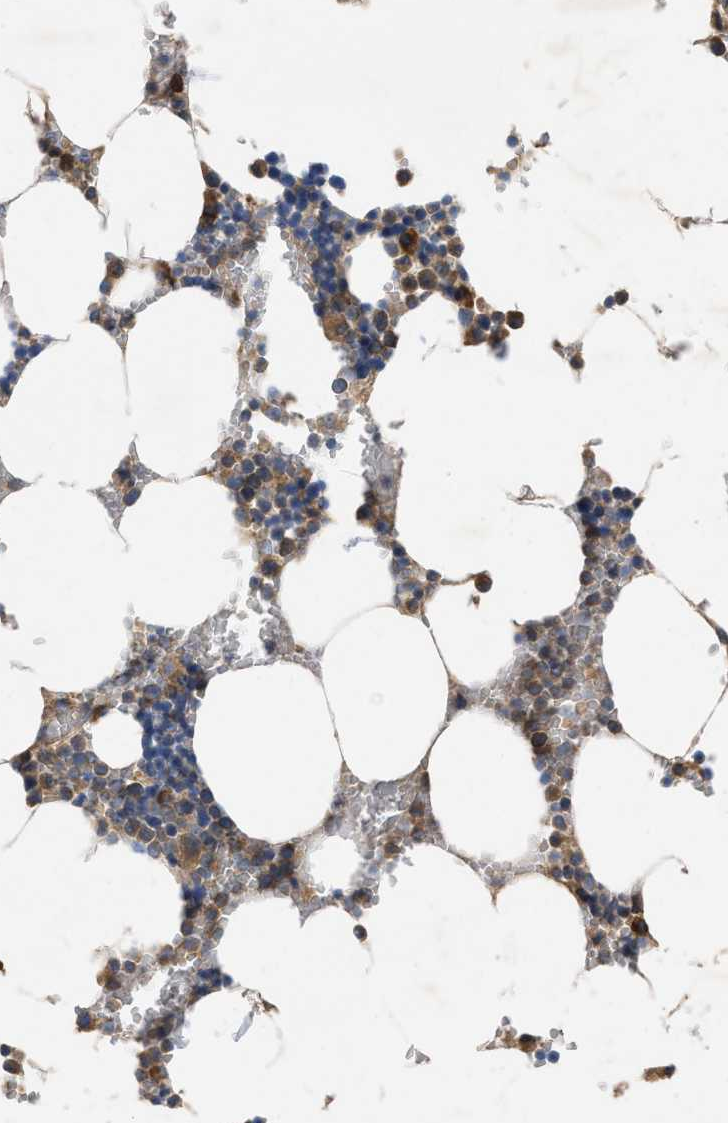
{"staining": {"intensity": "moderate", "quantity": ">75%", "location": "cytoplasmic/membranous"}, "tissue": "bone marrow", "cell_type": "Hematopoietic cells", "image_type": "normal", "snomed": [{"axis": "morphology", "description": "Normal tissue, NOS"}, {"axis": "topography", "description": "Bone marrow"}], "caption": "Unremarkable bone marrow demonstrates moderate cytoplasmic/membranous staining in about >75% of hematopoietic cells, visualized by immunohistochemistry.", "gene": "TMEM131", "patient": {"sex": "male", "age": 70}}